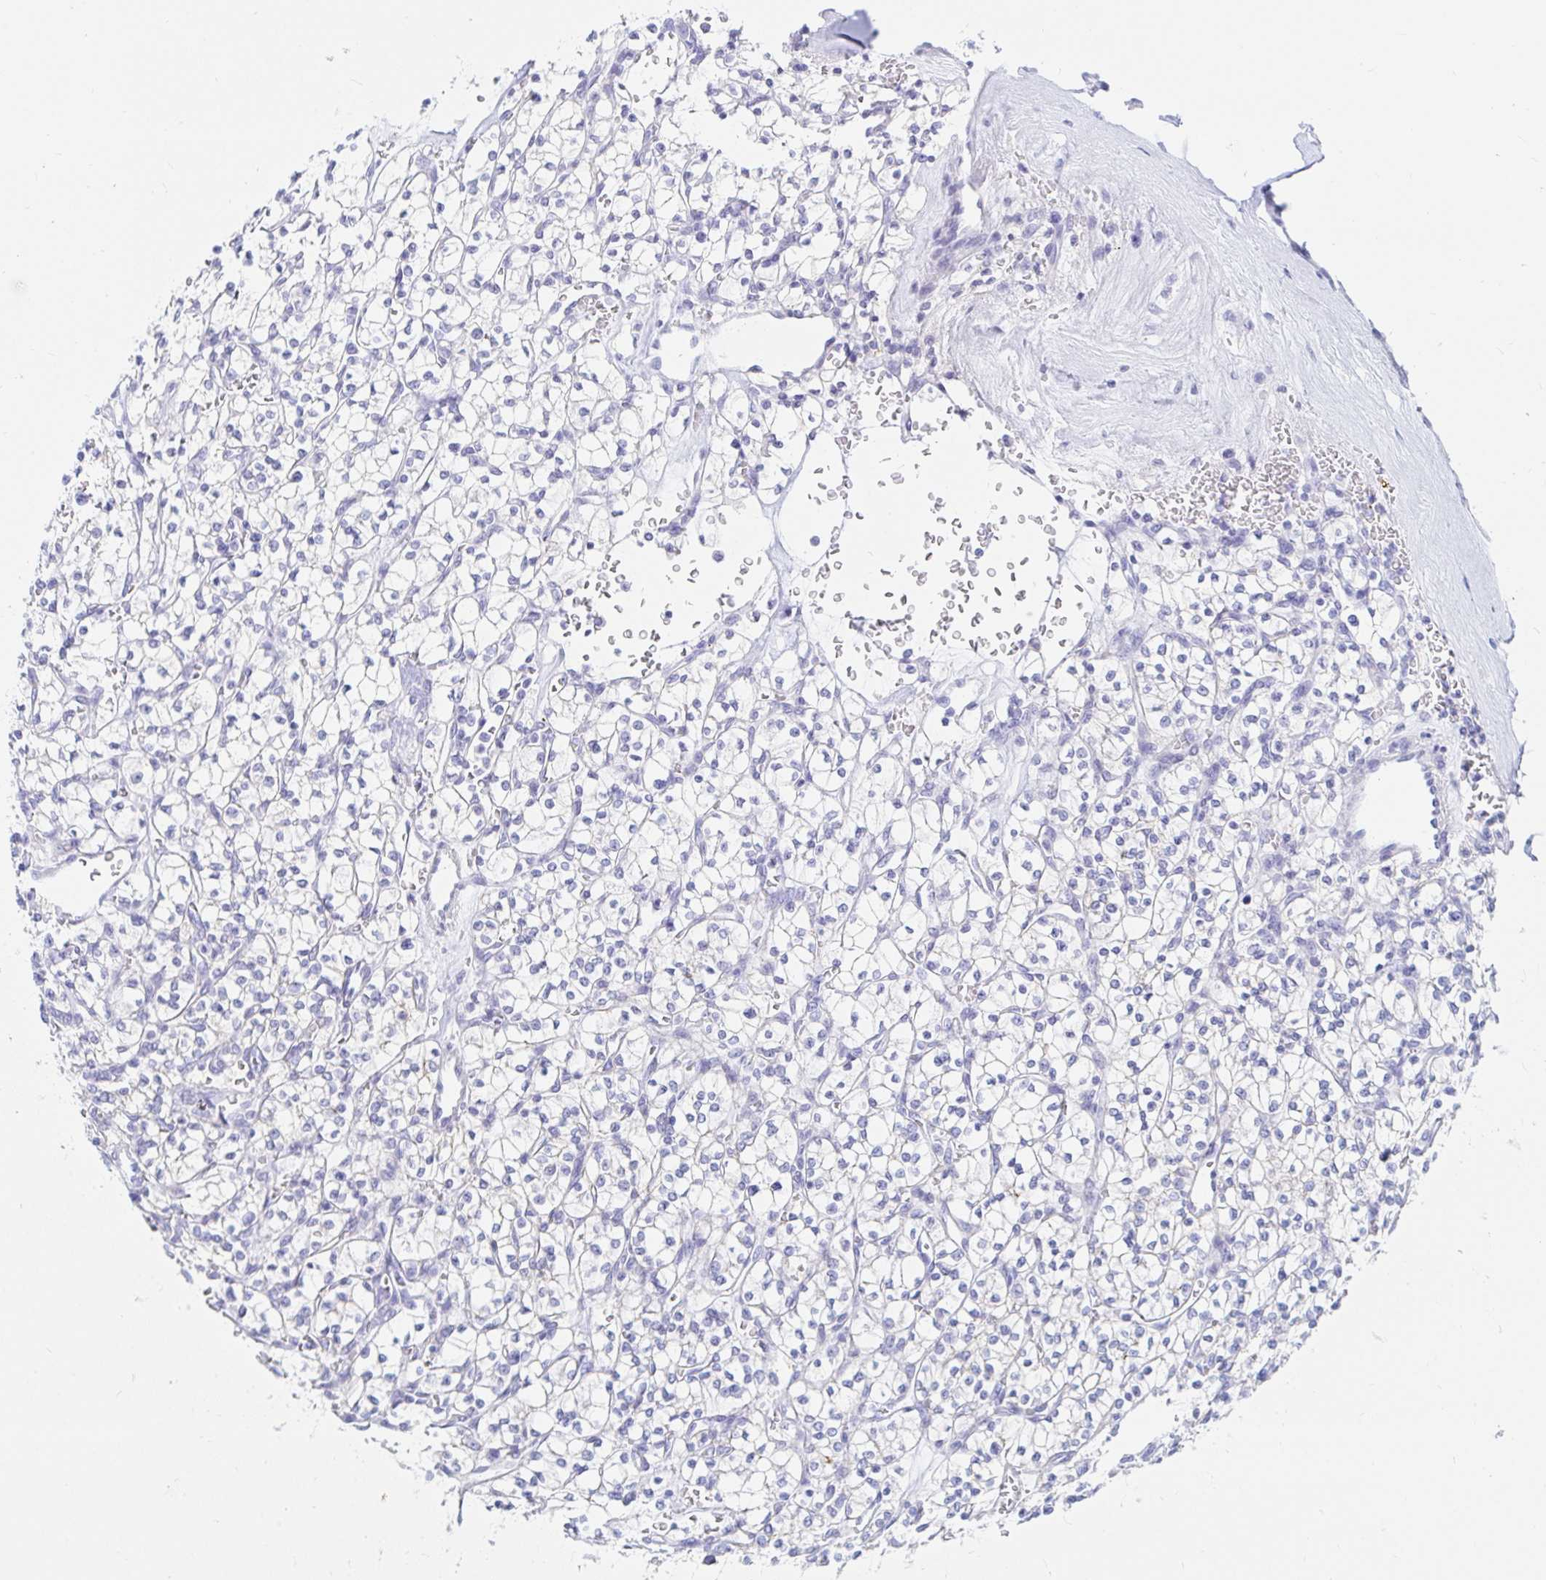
{"staining": {"intensity": "negative", "quantity": "none", "location": "none"}, "tissue": "renal cancer", "cell_type": "Tumor cells", "image_type": "cancer", "snomed": [{"axis": "morphology", "description": "Adenocarcinoma, NOS"}, {"axis": "topography", "description": "Kidney"}], "caption": "DAB (3,3'-diaminobenzidine) immunohistochemical staining of human renal adenocarcinoma demonstrates no significant staining in tumor cells.", "gene": "OR6T1", "patient": {"sex": "female", "age": 64}}